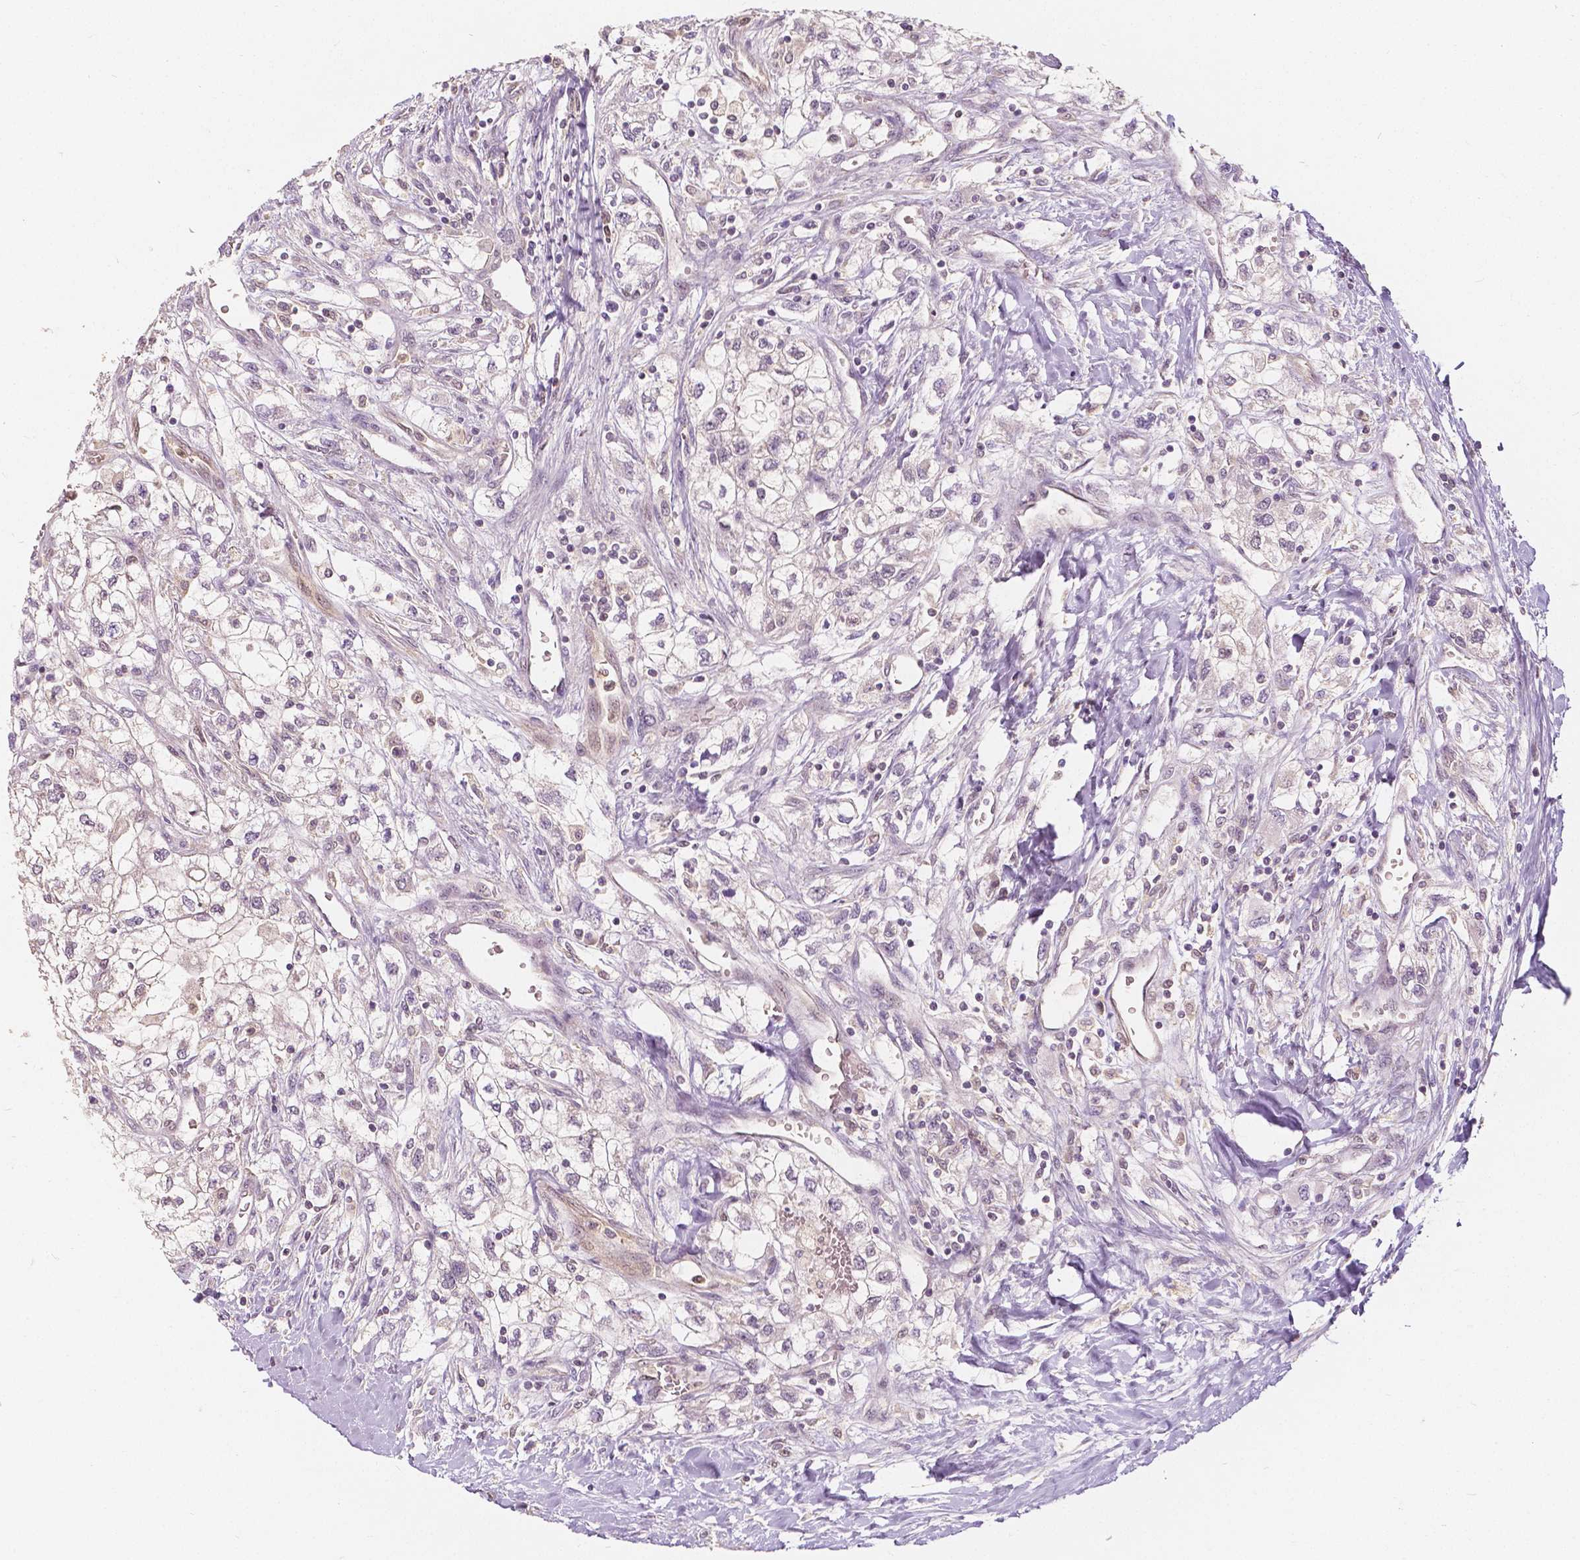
{"staining": {"intensity": "negative", "quantity": "none", "location": "none"}, "tissue": "renal cancer", "cell_type": "Tumor cells", "image_type": "cancer", "snomed": [{"axis": "morphology", "description": "Adenocarcinoma, NOS"}, {"axis": "topography", "description": "Kidney"}], "caption": "This is an IHC micrograph of human renal adenocarcinoma. There is no expression in tumor cells.", "gene": "NAPRT", "patient": {"sex": "male", "age": 59}}